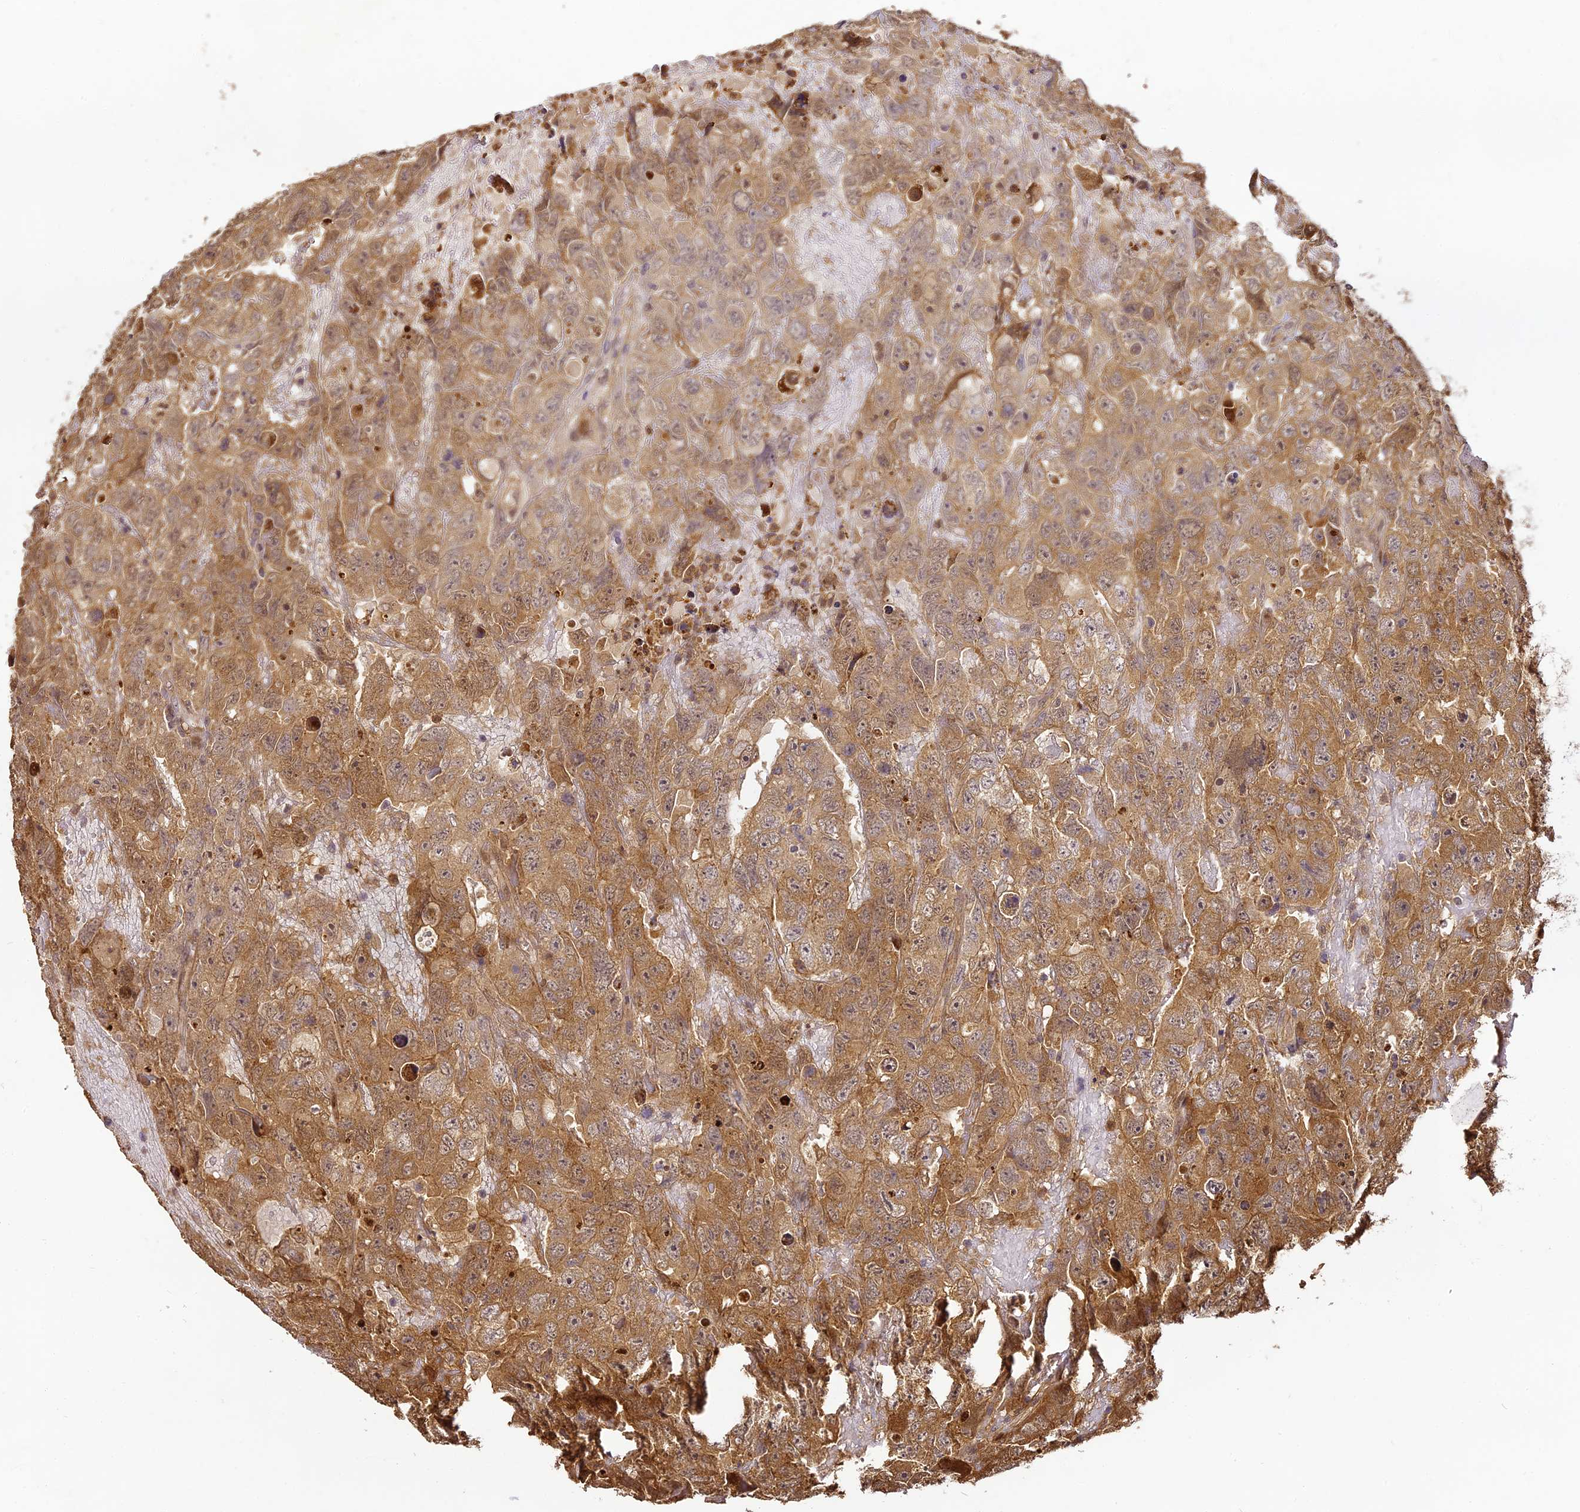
{"staining": {"intensity": "moderate", "quantity": "25%-75%", "location": "cytoplasmic/membranous,nuclear"}, "tissue": "testis cancer", "cell_type": "Tumor cells", "image_type": "cancer", "snomed": [{"axis": "morphology", "description": "Carcinoma, Embryonal, NOS"}, {"axis": "topography", "description": "Testis"}], "caption": "Moderate cytoplasmic/membranous and nuclear positivity for a protein is present in about 25%-75% of tumor cells of testis cancer (embryonal carcinoma) using immunohistochemistry (IHC).", "gene": "BCDIN3D", "patient": {"sex": "male", "age": 45}}